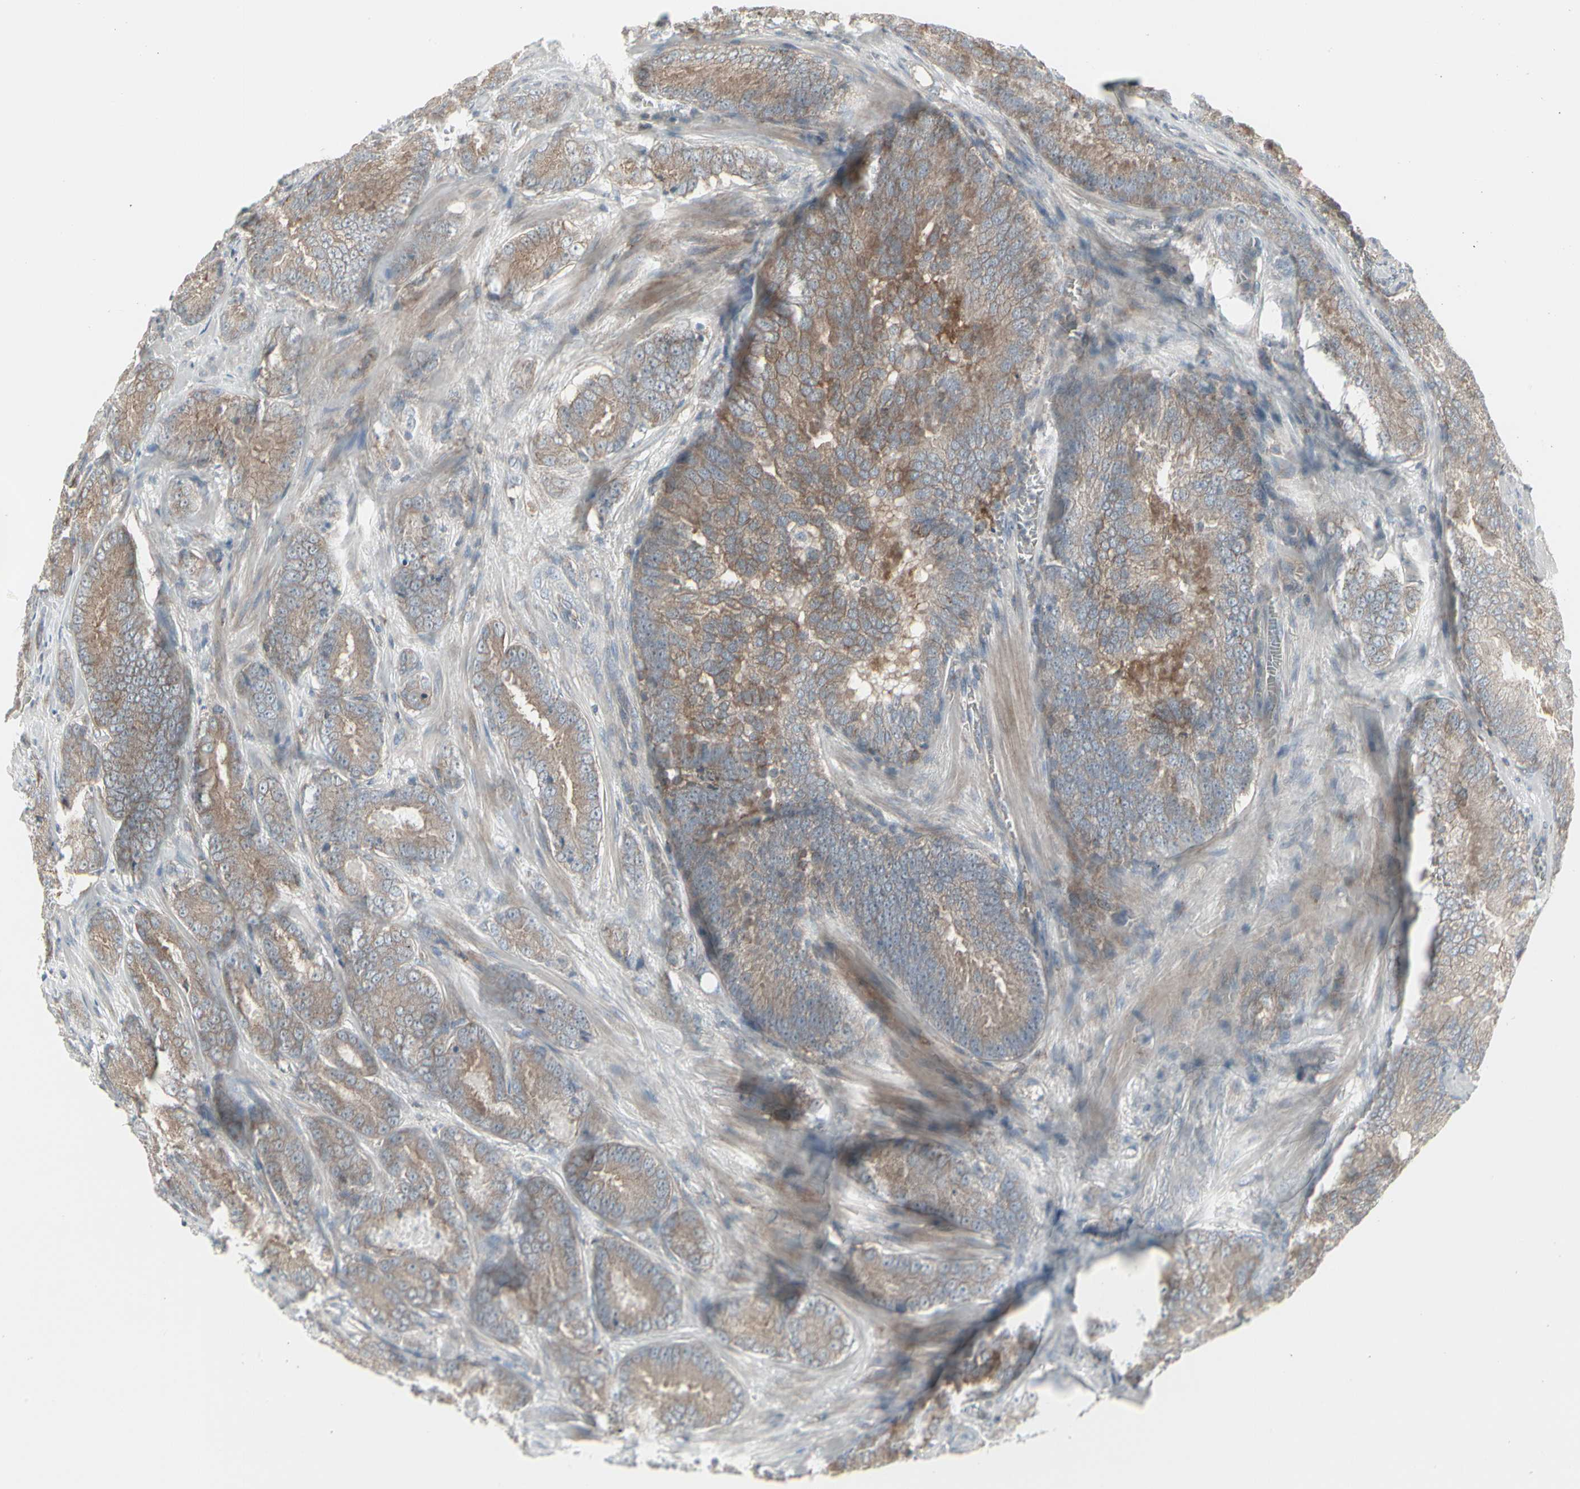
{"staining": {"intensity": "moderate", "quantity": ">75%", "location": "cytoplasmic/membranous"}, "tissue": "prostate cancer", "cell_type": "Tumor cells", "image_type": "cancer", "snomed": [{"axis": "morphology", "description": "Adenocarcinoma, High grade"}, {"axis": "topography", "description": "Prostate"}], "caption": "Protein analysis of prostate adenocarcinoma (high-grade) tissue demonstrates moderate cytoplasmic/membranous expression in approximately >75% of tumor cells. (DAB (3,3'-diaminobenzidine) IHC, brown staining for protein, blue staining for nuclei).", "gene": "EPS15", "patient": {"sex": "male", "age": 64}}